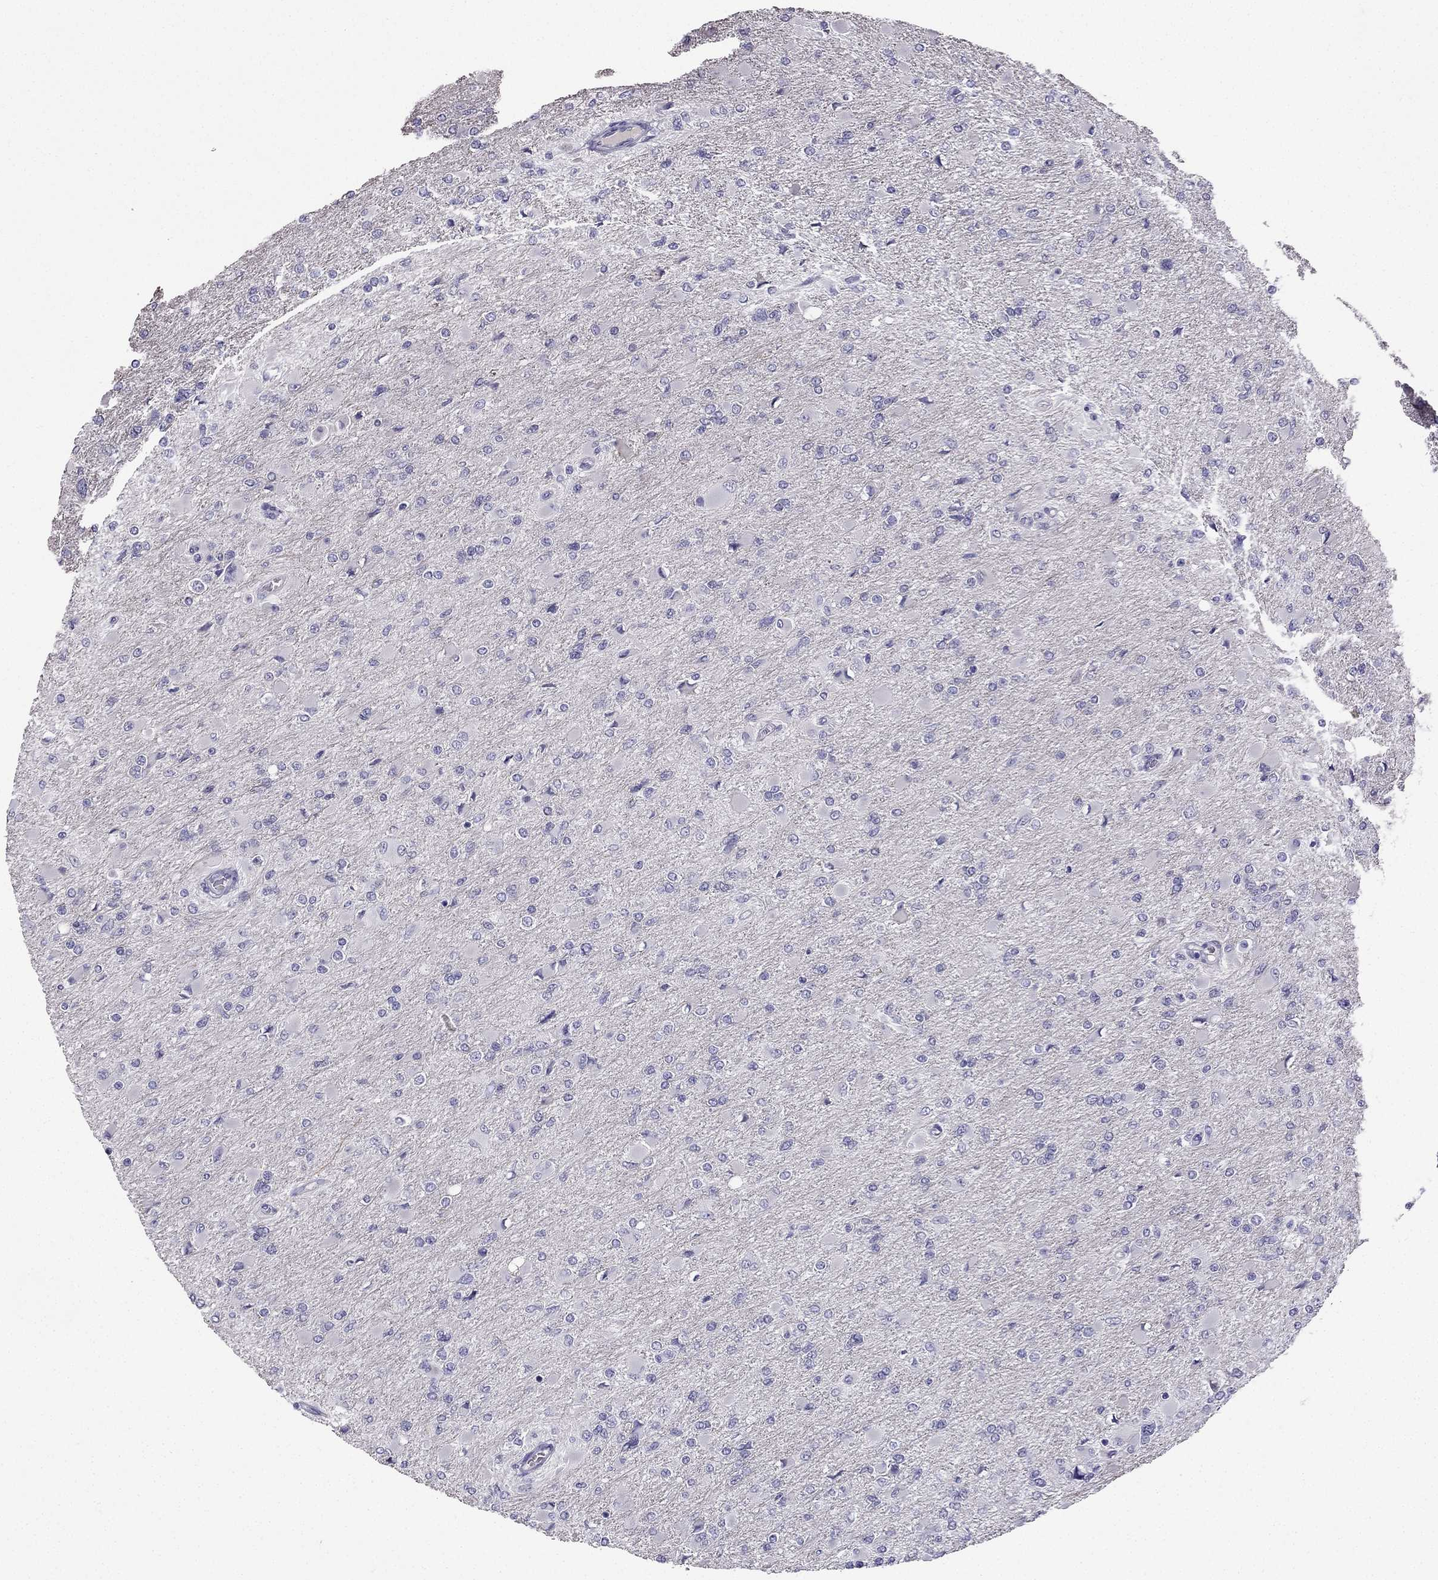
{"staining": {"intensity": "negative", "quantity": "none", "location": "none"}, "tissue": "glioma", "cell_type": "Tumor cells", "image_type": "cancer", "snomed": [{"axis": "morphology", "description": "Glioma, malignant, High grade"}, {"axis": "topography", "description": "Cerebral cortex"}], "caption": "A histopathology image of malignant high-grade glioma stained for a protein displays no brown staining in tumor cells.", "gene": "UHRF1", "patient": {"sex": "female", "age": 36}}